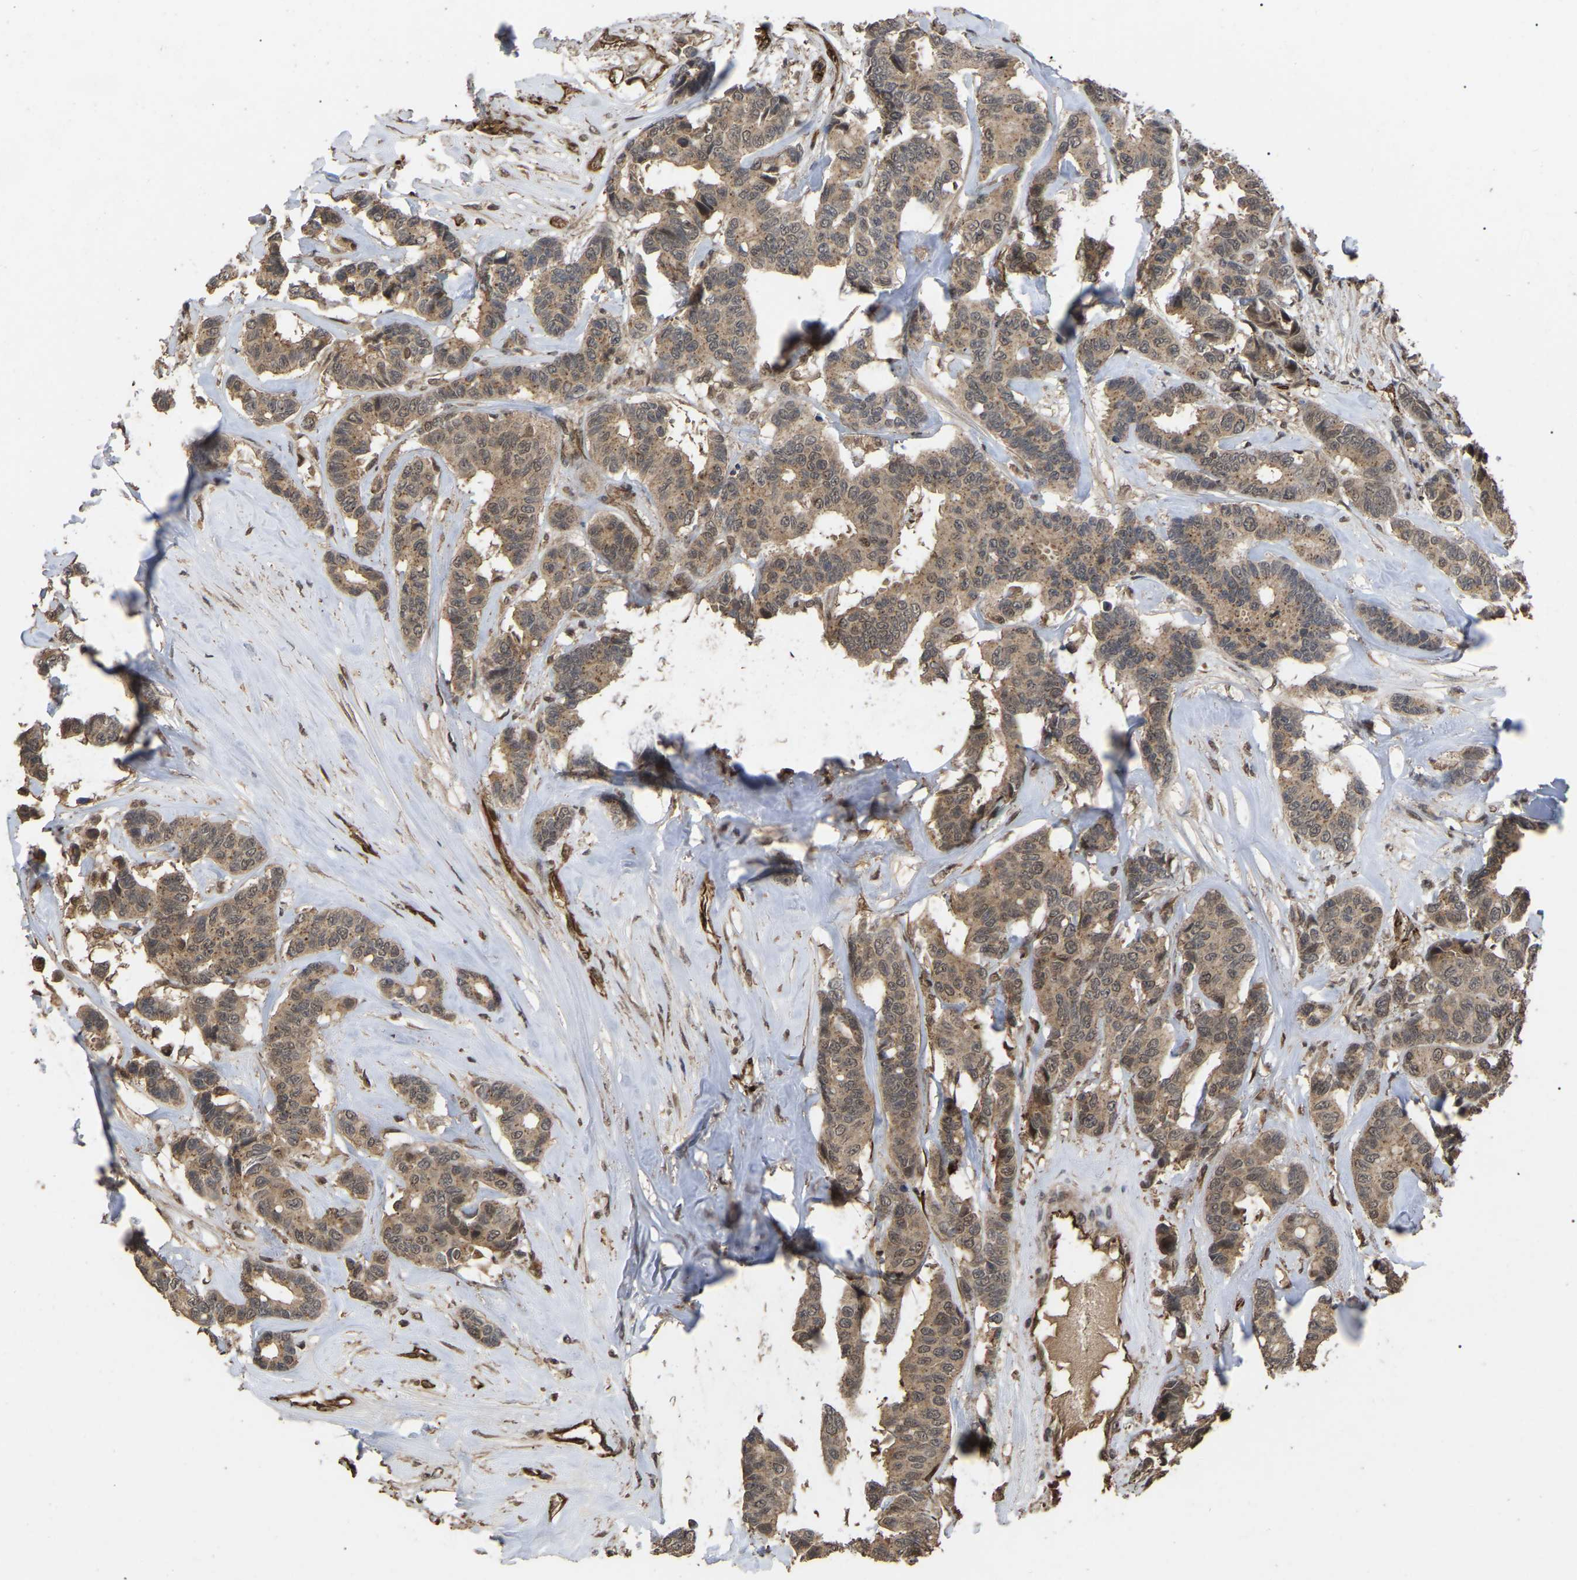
{"staining": {"intensity": "moderate", "quantity": ">75%", "location": "cytoplasmic/membranous"}, "tissue": "breast cancer", "cell_type": "Tumor cells", "image_type": "cancer", "snomed": [{"axis": "morphology", "description": "Duct carcinoma"}, {"axis": "topography", "description": "Breast"}], "caption": "This micrograph displays breast cancer stained with immunohistochemistry (IHC) to label a protein in brown. The cytoplasmic/membranous of tumor cells show moderate positivity for the protein. Nuclei are counter-stained blue.", "gene": "FAM161B", "patient": {"sex": "female", "age": 87}}